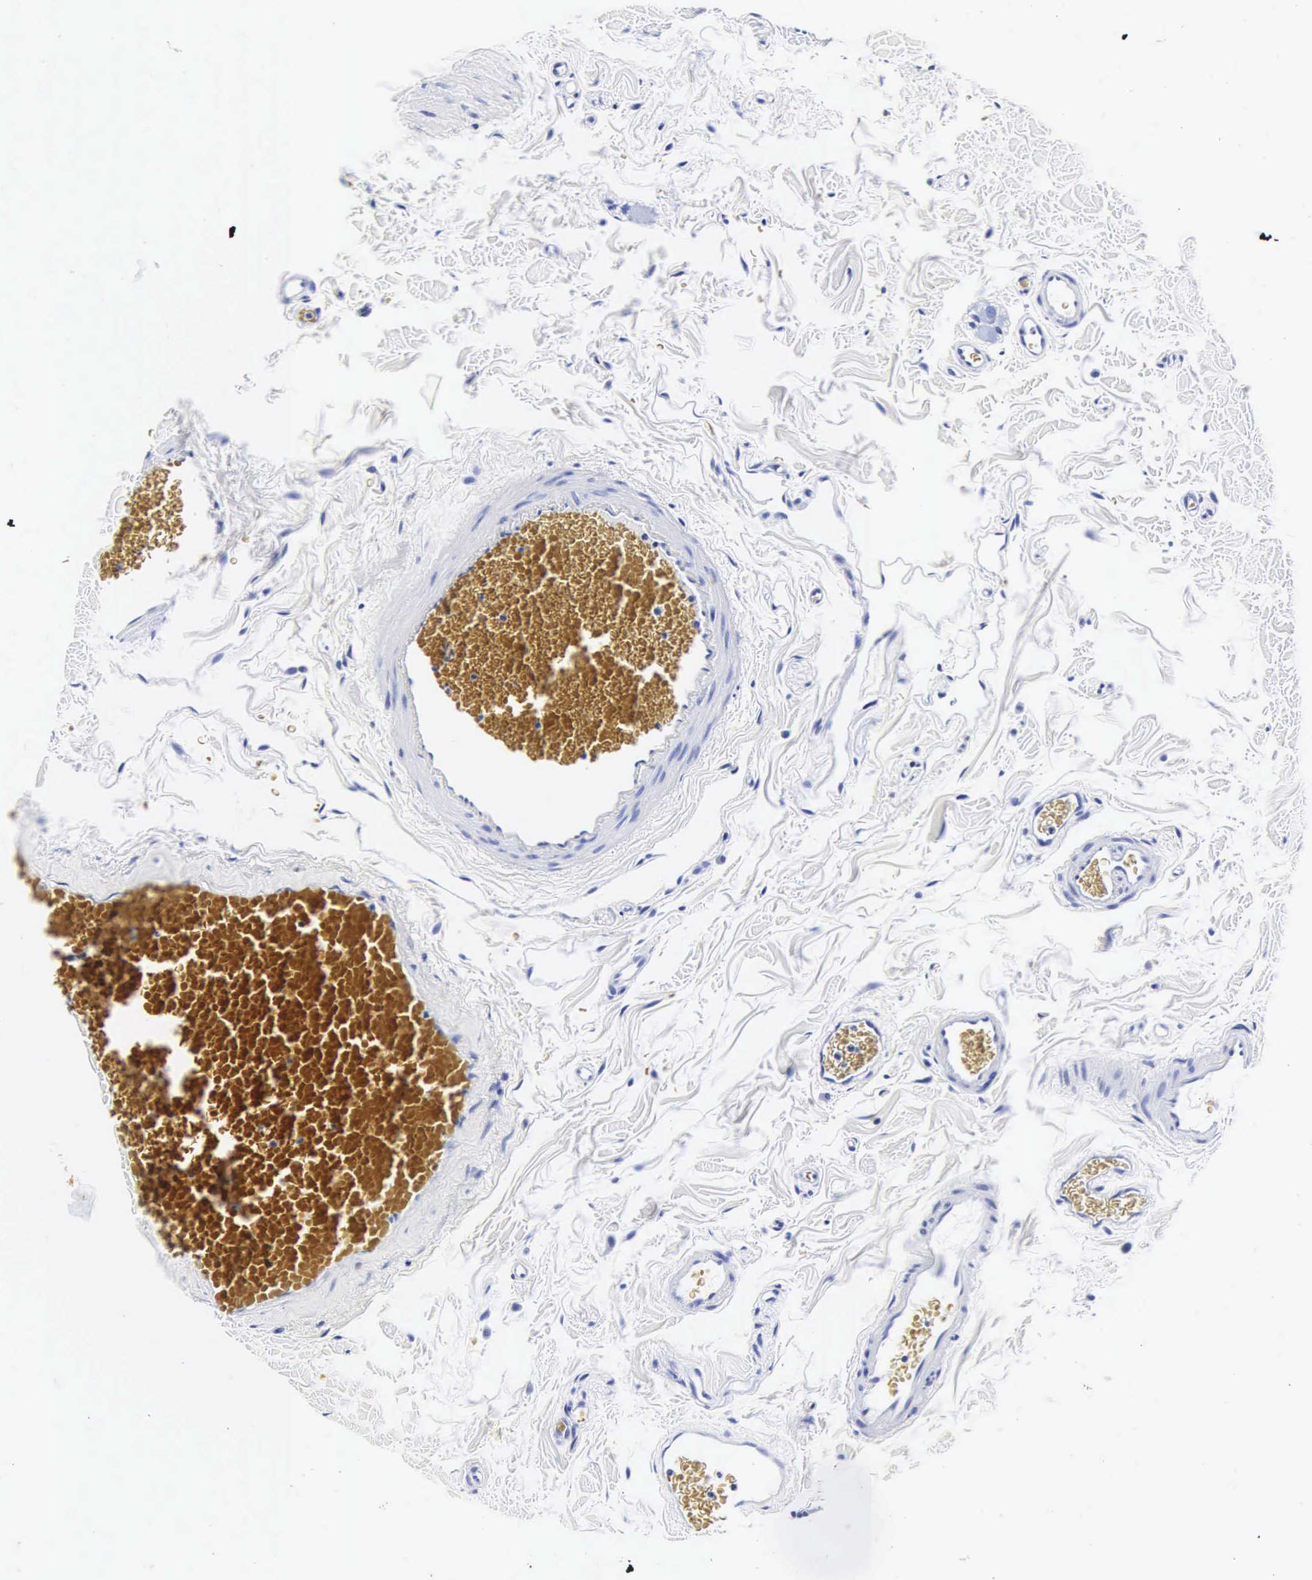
{"staining": {"intensity": "negative", "quantity": "none", "location": "none"}, "tissue": "duodenum", "cell_type": "Glandular cells", "image_type": "normal", "snomed": [{"axis": "morphology", "description": "Normal tissue, NOS"}, {"axis": "topography", "description": "Duodenum"}], "caption": "A micrograph of human duodenum is negative for staining in glandular cells. Nuclei are stained in blue.", "gene": "INS", "patient": {"sex": "male", "age": 70}}